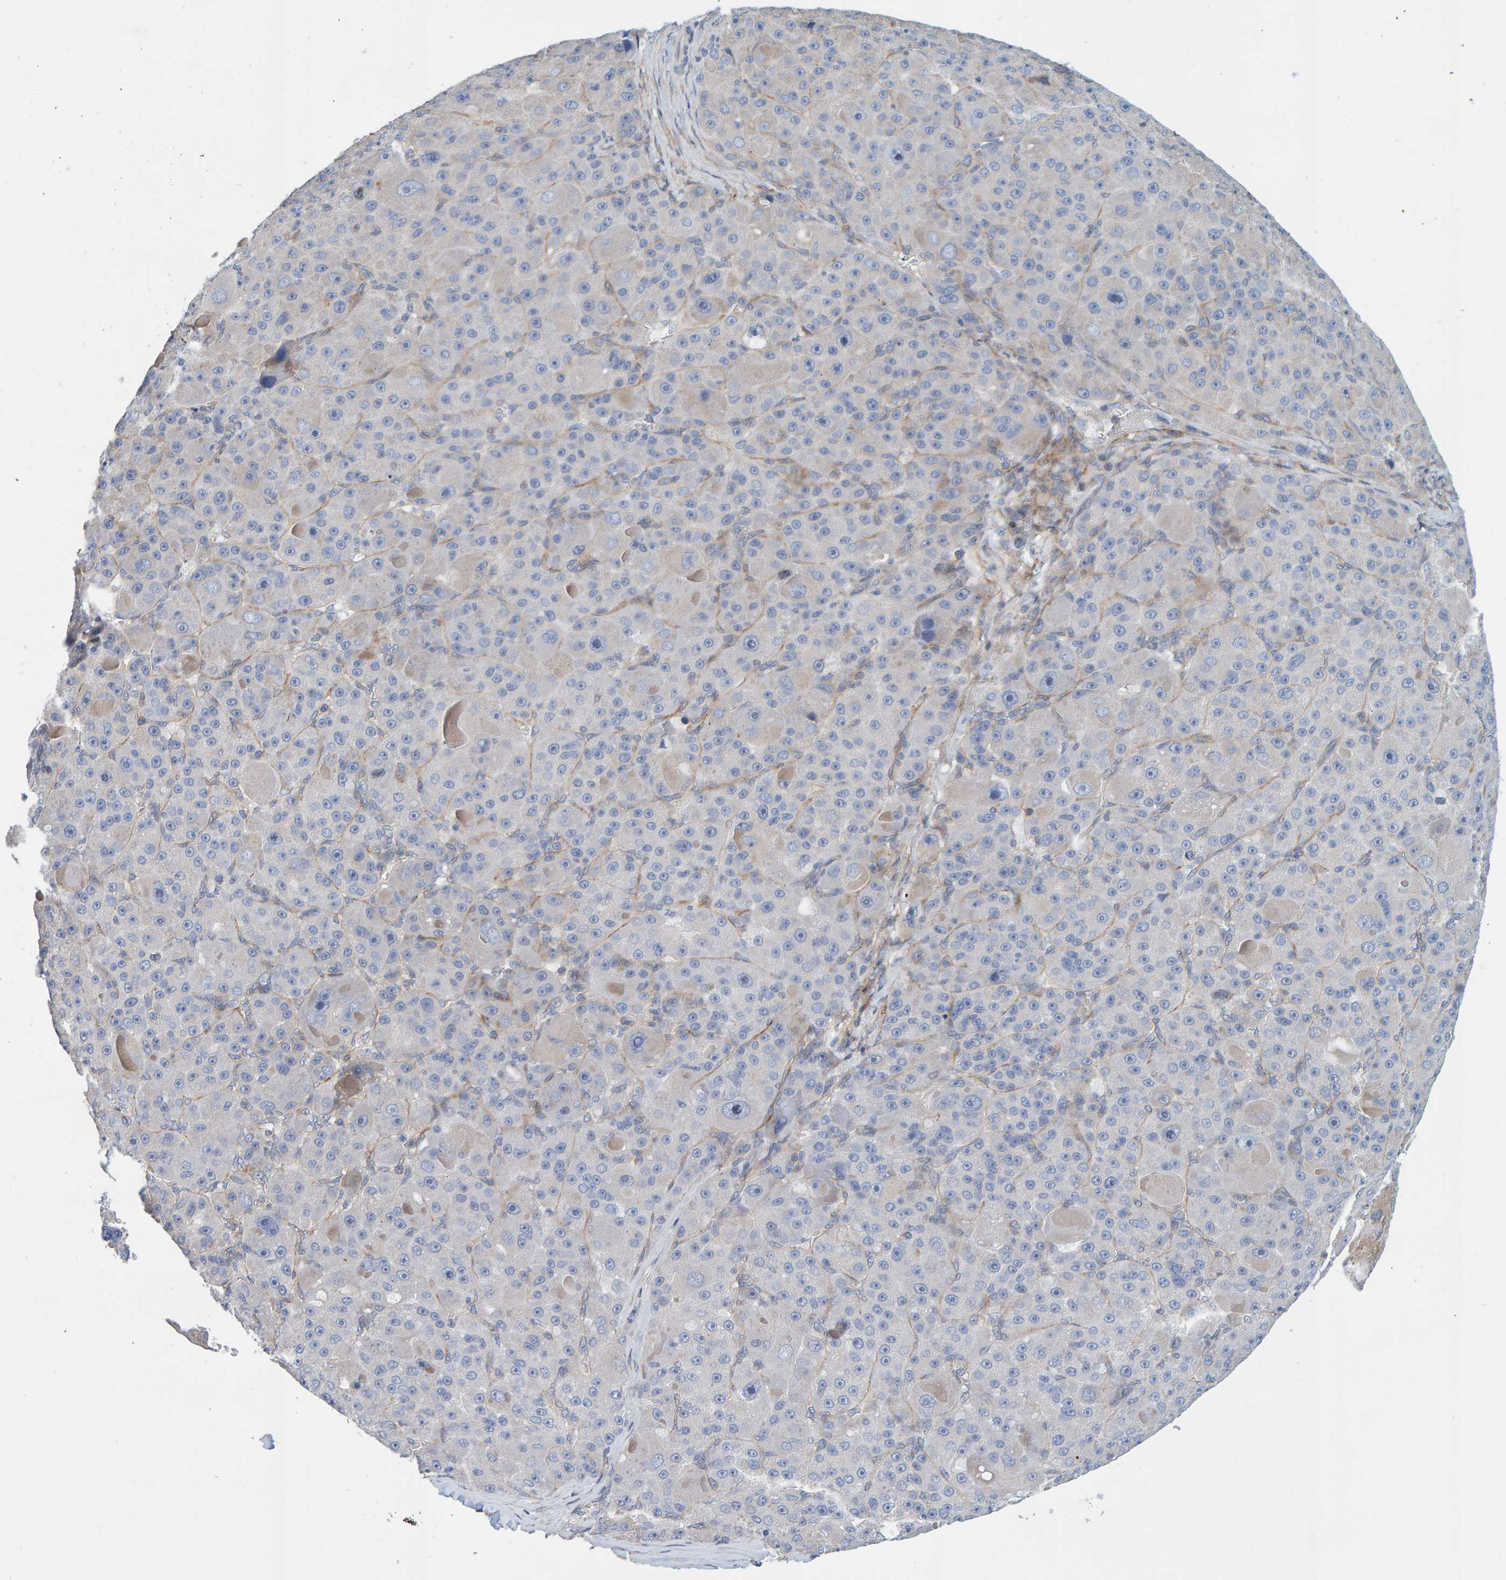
{"staining": {"intensity": "negative", "quantity": "none", "location": "none"}, "tissue": "liver cancer", "cell_type": "Tumor cells", "image_type": "cancer", "snomed": [{"axis": "morphology", "description": "Carcinoma, Hepatocellular, NOS"}, {"axis": "topography", "description": "Liver"}], "caption": "A micrograph of liver cancer (hepatocellular carcinoma) stained for a protein reveals no brown staining in tumor cells.", "gene": "RGP1", "patient": {"sex": "male", "age": 76}}